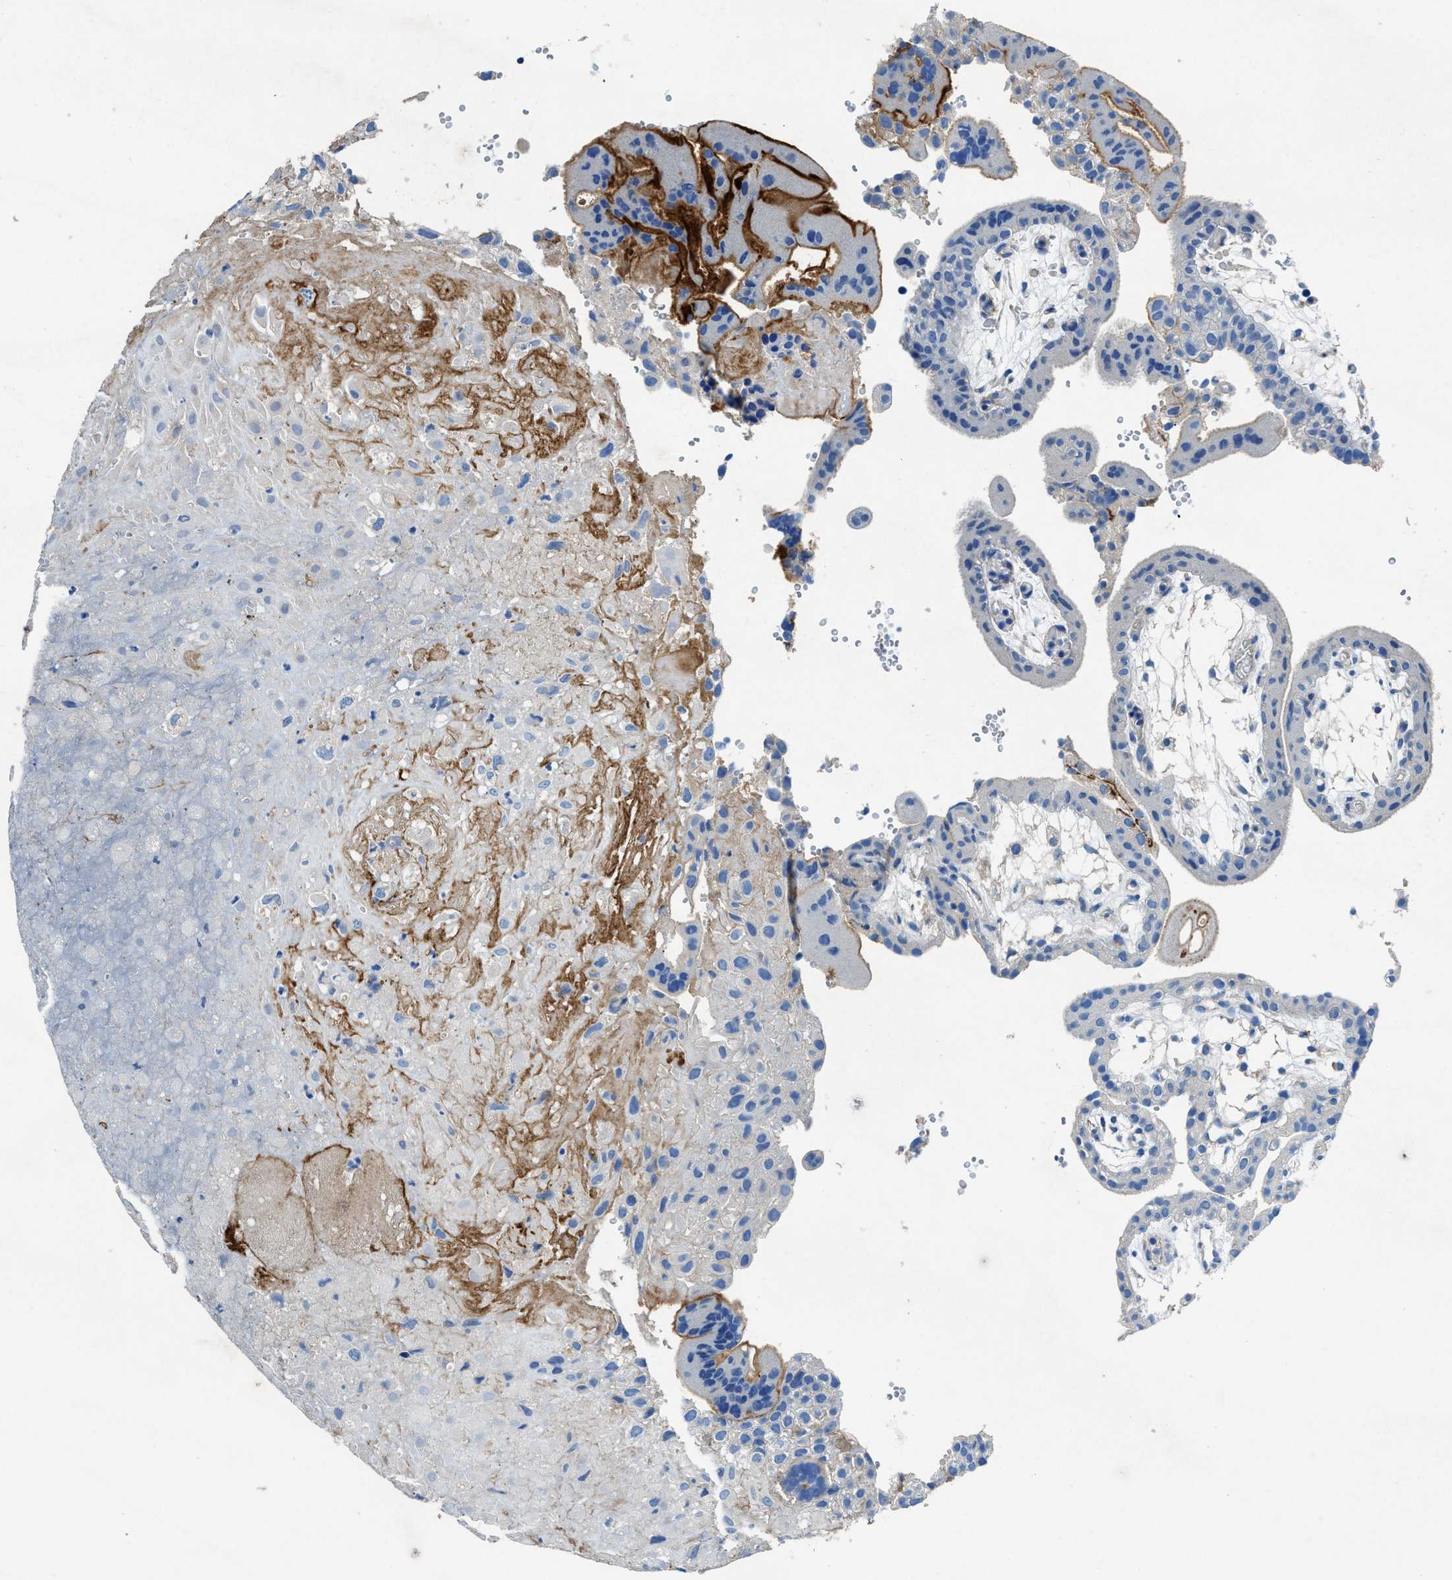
{"staining": {"intensity": "negative", "quantity": "none", "location": "none"}, "tissue": "placenta", "cell_type": "Decidual cells", "image_type": "normal", "snomed": [{"axis": "morphology", "description": "Normal tissue, NOS"}, {"axis": "topography", "description": "Placenta"}], "caption": "The immunohistochemistry (IHC) photomicrograph has no significant staining in decidual cells of placenta.", "gene": "PTGFRN", "patient": {"sex": "female", "age": 18}}